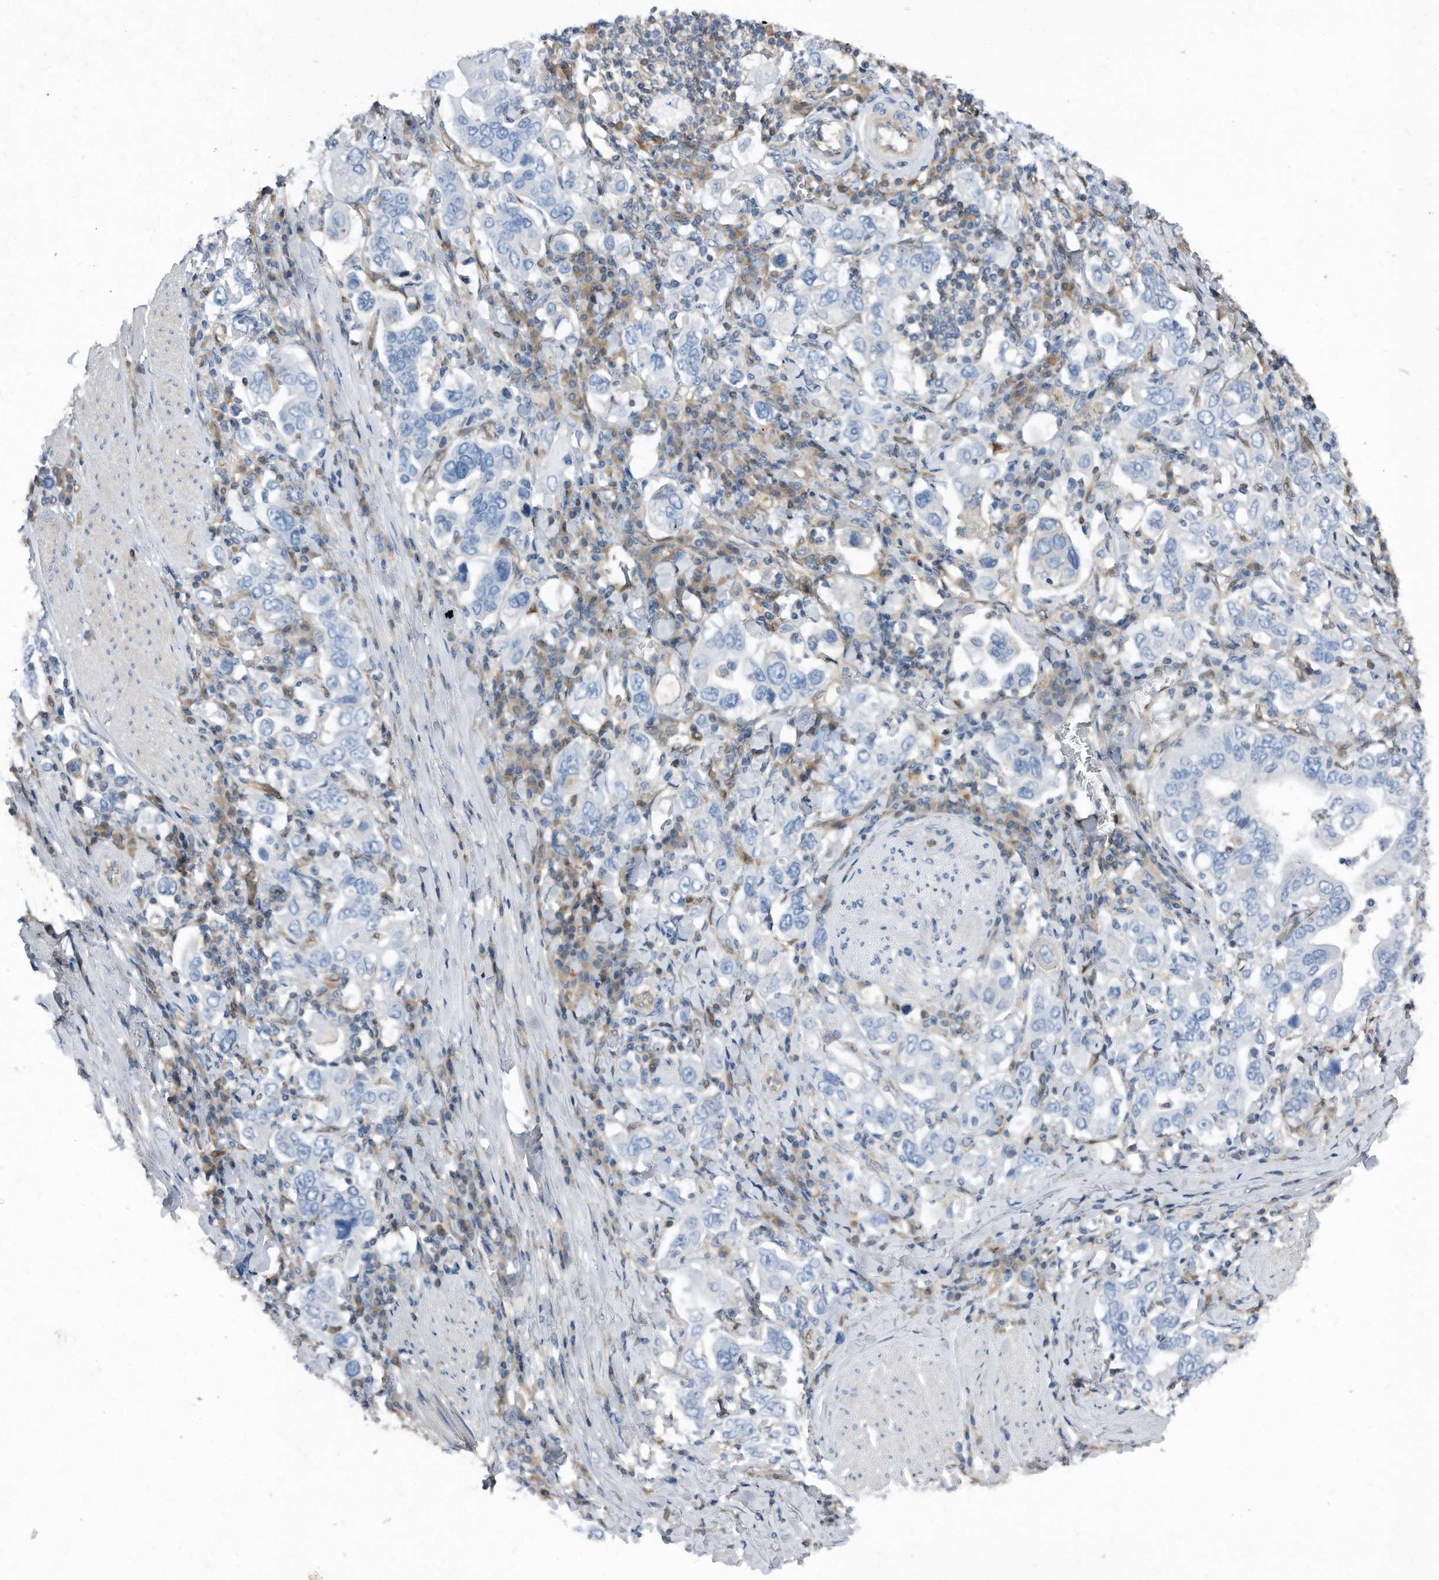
{"staining": {"intensity": "negative", "quantity": "none", "location": "none"}, "tissue": "stomach cancer", "cell_type": "Tumor cells", "image_type": "cancer", "snomed": [{"axis": "morphology", "description": "Adenocarcinoma, NOS"}, {"axis": "topography", "description": "Stomach, upper"}], "caption": "Protein analysis of stomach cancer shows no significant staining in tumor cells. (DAB (3,3'-diaminobenzidine) IHC, high magnification).", "gene": "MAP2K6", "patient": {"sex": "male", "age": 62}}